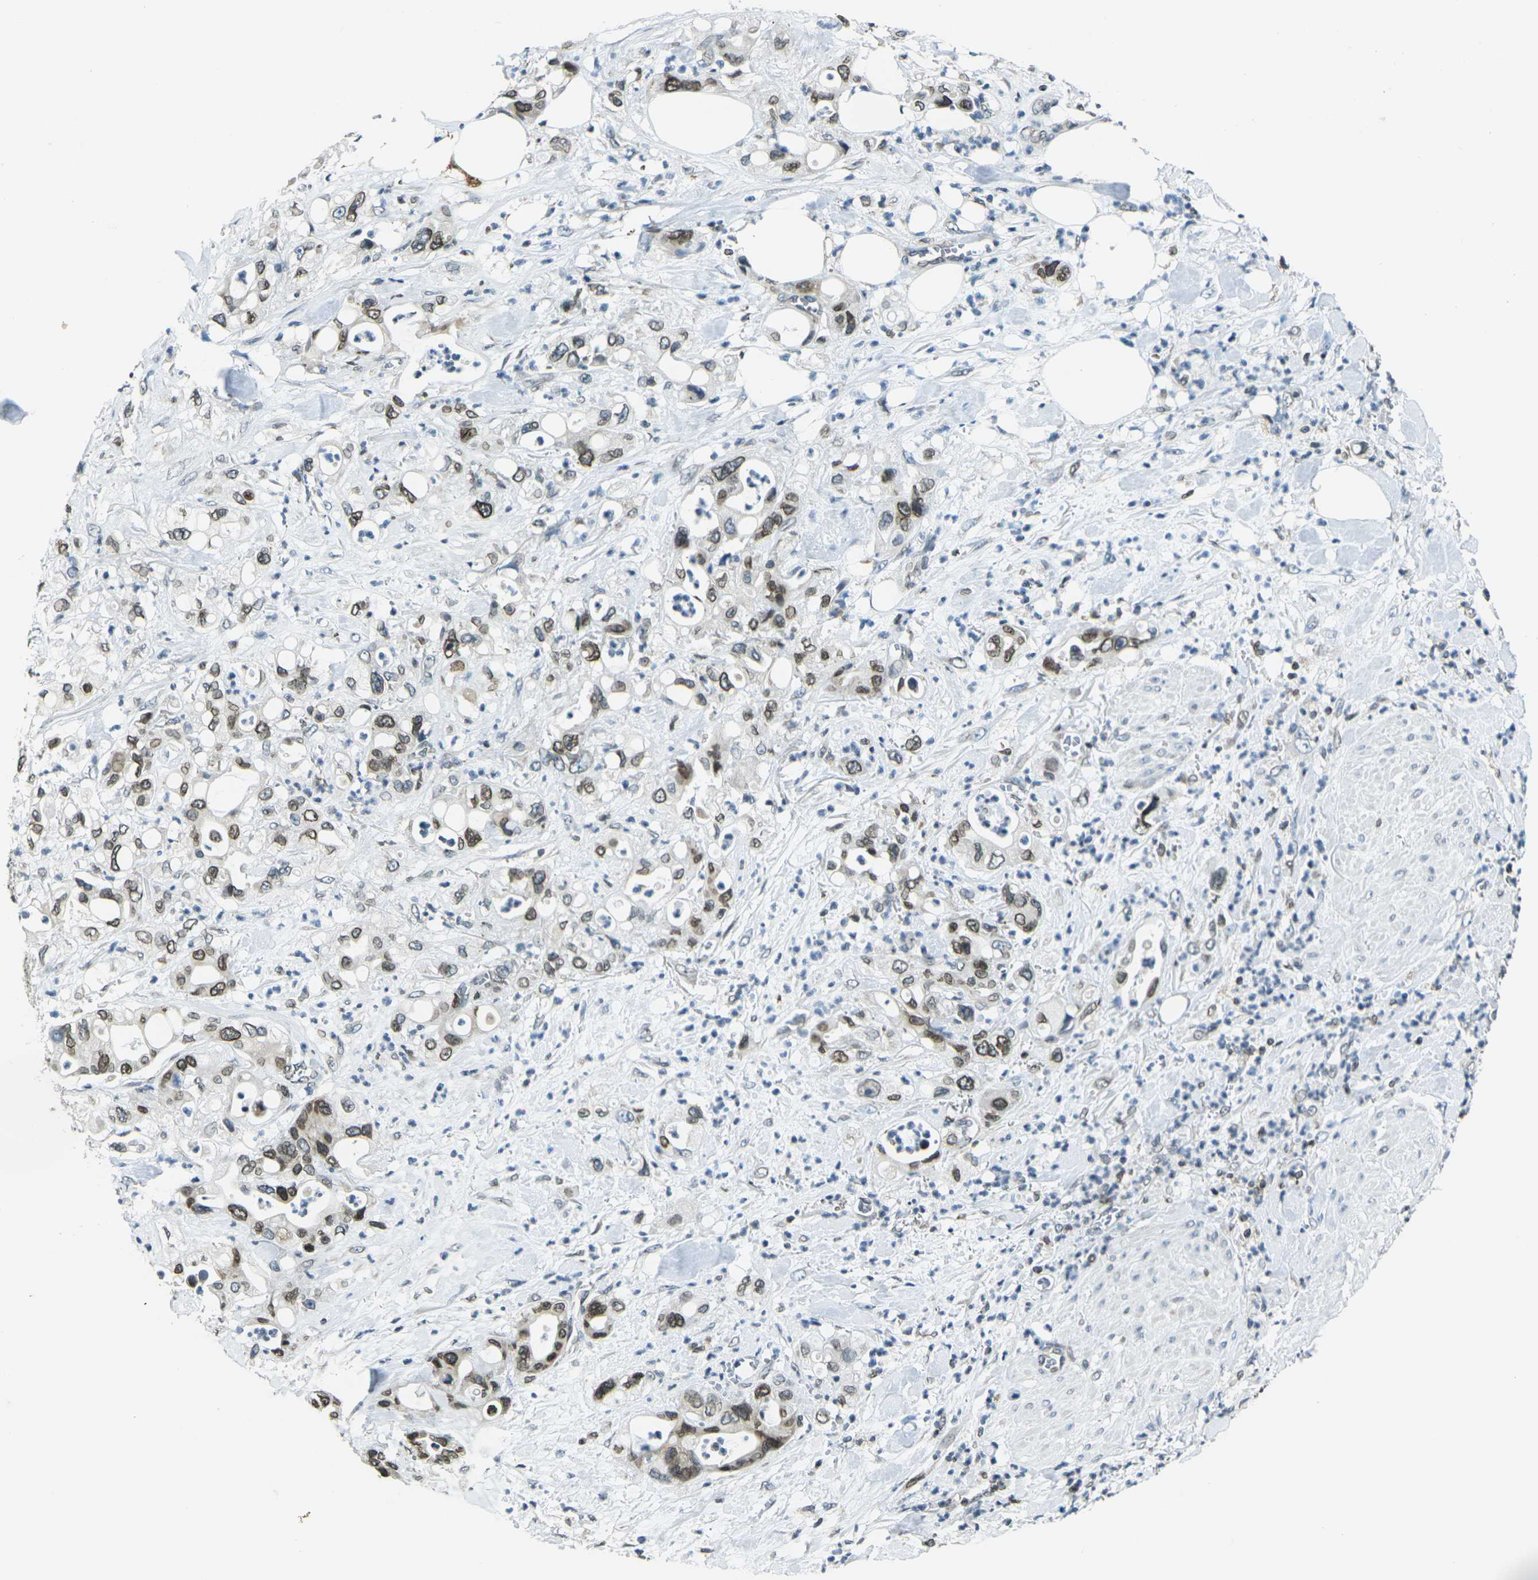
{"staining": {"intensity": "moderate", "quantity": ">75%", "location": "cytoplasmic/membranous,nuclear"}, "tissue": "pancreatic cancer", "cell_type": "Tumor cells", "image_type": "cancer", "snomed": [{"axis": "morphology", "description": "Adenocarcinoma, NOS"}, {"axis": "topography", "description": "Pancreas"}], "caption": "The photomicrograph reveals immunohistochemical staining of pancreatic adenocarcinoma. There is moderate cytoplasmic/membranous and nuclear staining is seen in about >75% of tumor cells.", "gene": "BRDT", "patient": {"sex": "male", "age": 70}}